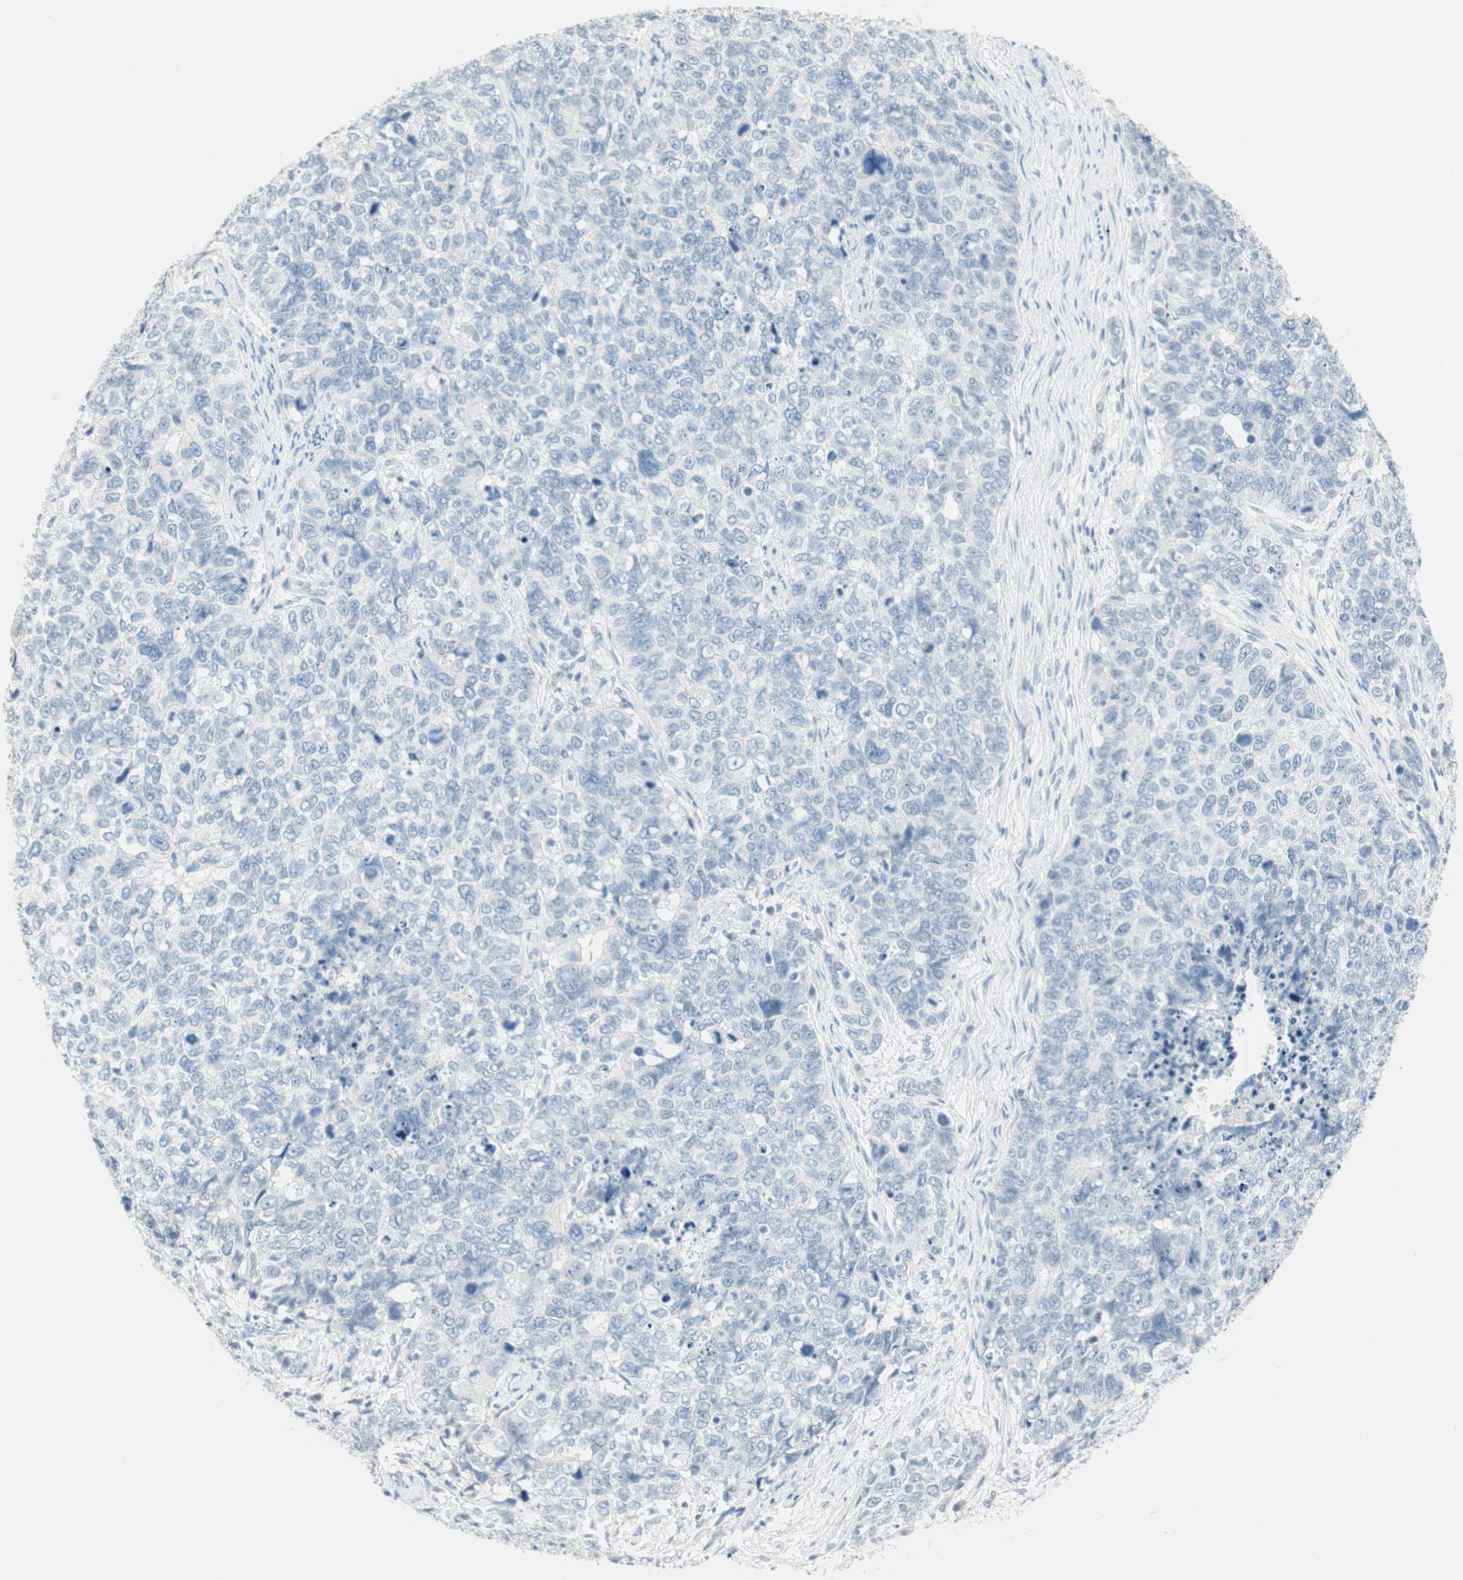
{"staining": {"intensity": "negative", "quantity": "none", "location": "none"}, "tissue": "cervical cancer", "cell_type": "Tumor cells", "image_type": "cancer", "snomed": [{"axis": "morphology", "description": "Squamous cell carcinoma, NOS"}, {"axis": "topography", "description": "Cervix"}], "caption": "Immunohistochemistry (IHC) image of human cervical cancer stained for a protein (brown), which exhibits no staining in tumor cells.", "gene": "MLLT10", "patient": {"sex": "female", "age": 63}}